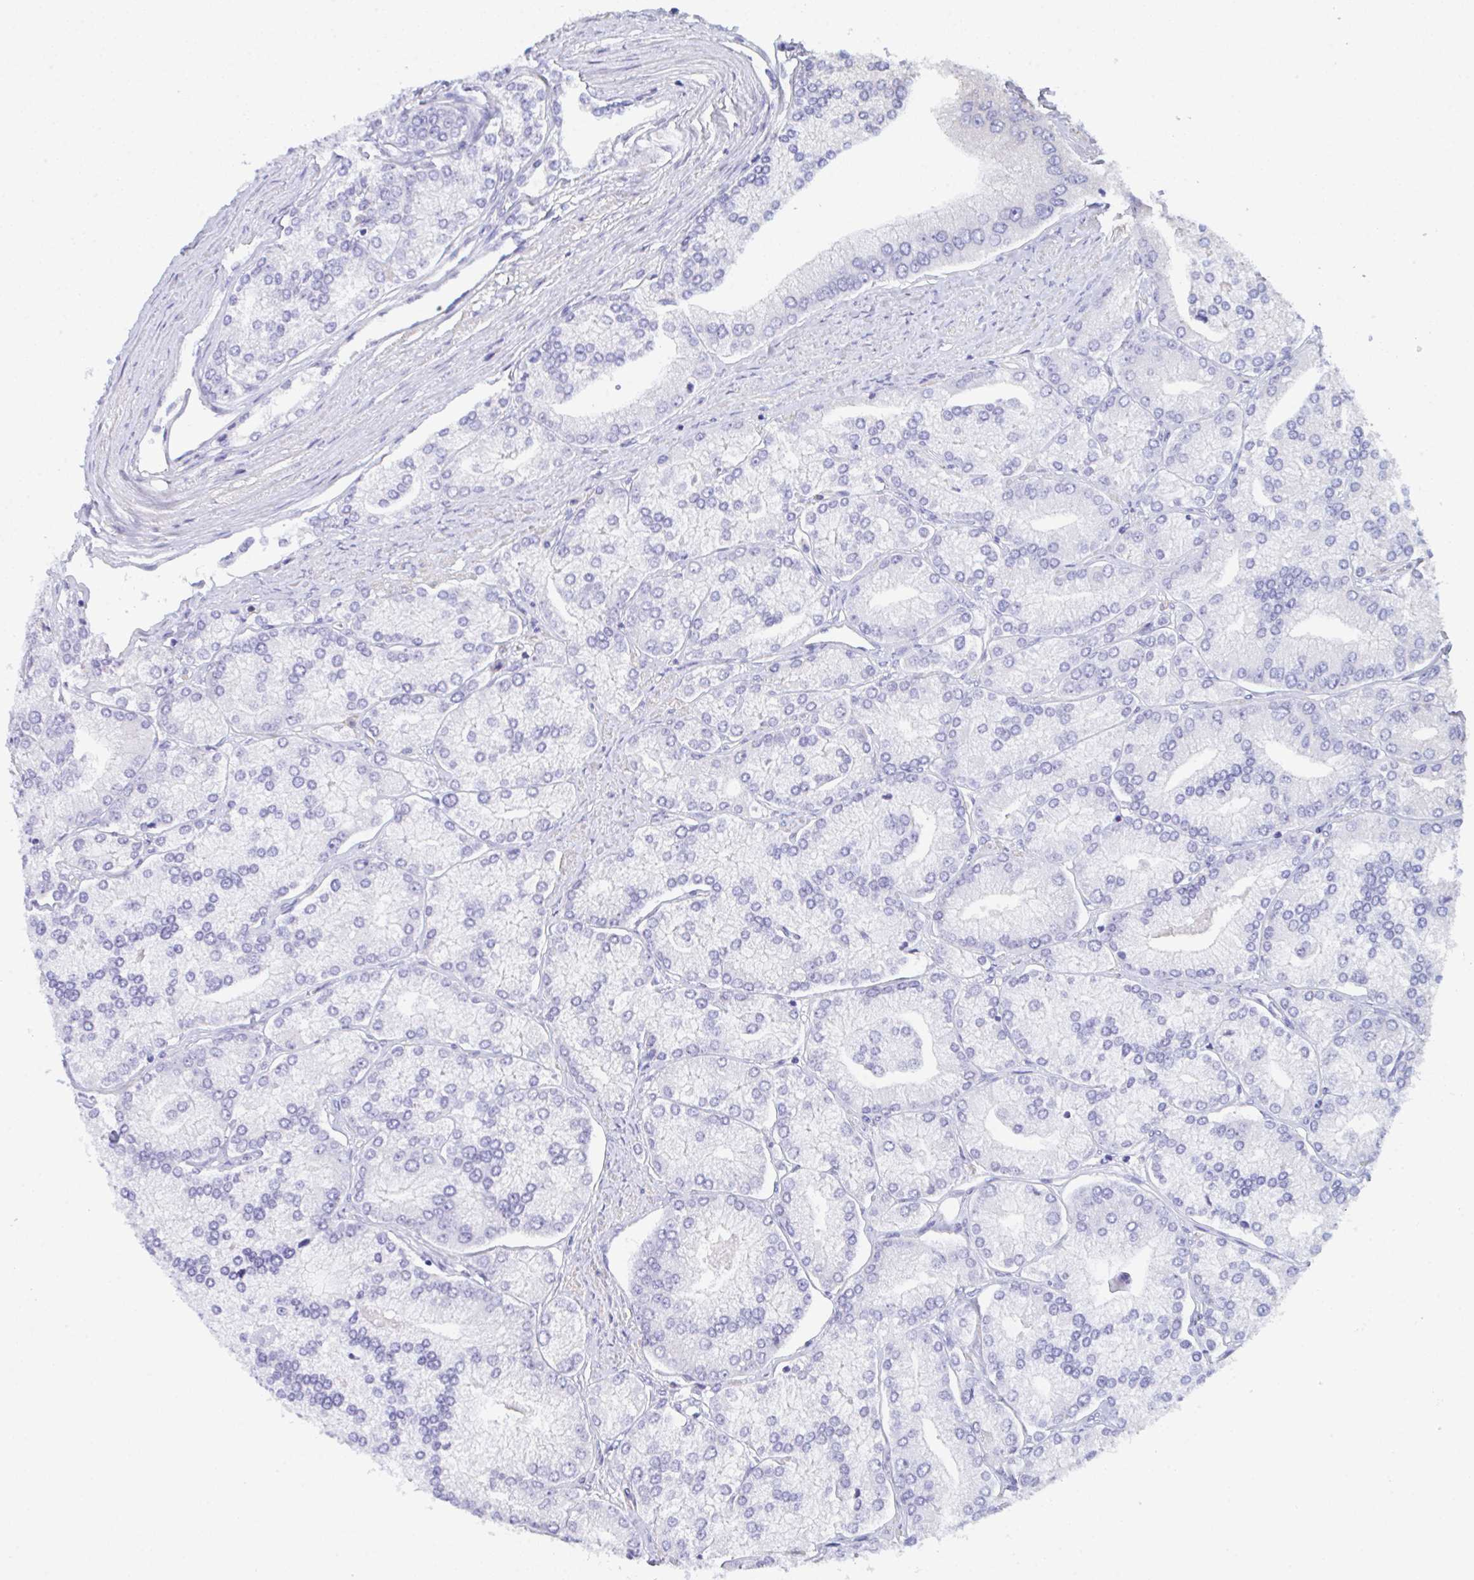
{"staining": {"intensity": "negative", "quantity": "none", "location": "none"}, "tissue": "prostate cancer", "cell_type": "Tumor cells", "image_type": "cancer", "snomed": [{"axis": "morphology", "description": "Adenocarcinoma, High grade"}, {"axis": "topography", "description": "Prostate"}], "caption": "Tumor cells show no significant expression in high-grade adenocarcinoma (prostate).", "gene": "CEP170B", "patient": {"sex": "male", "age": 61}}